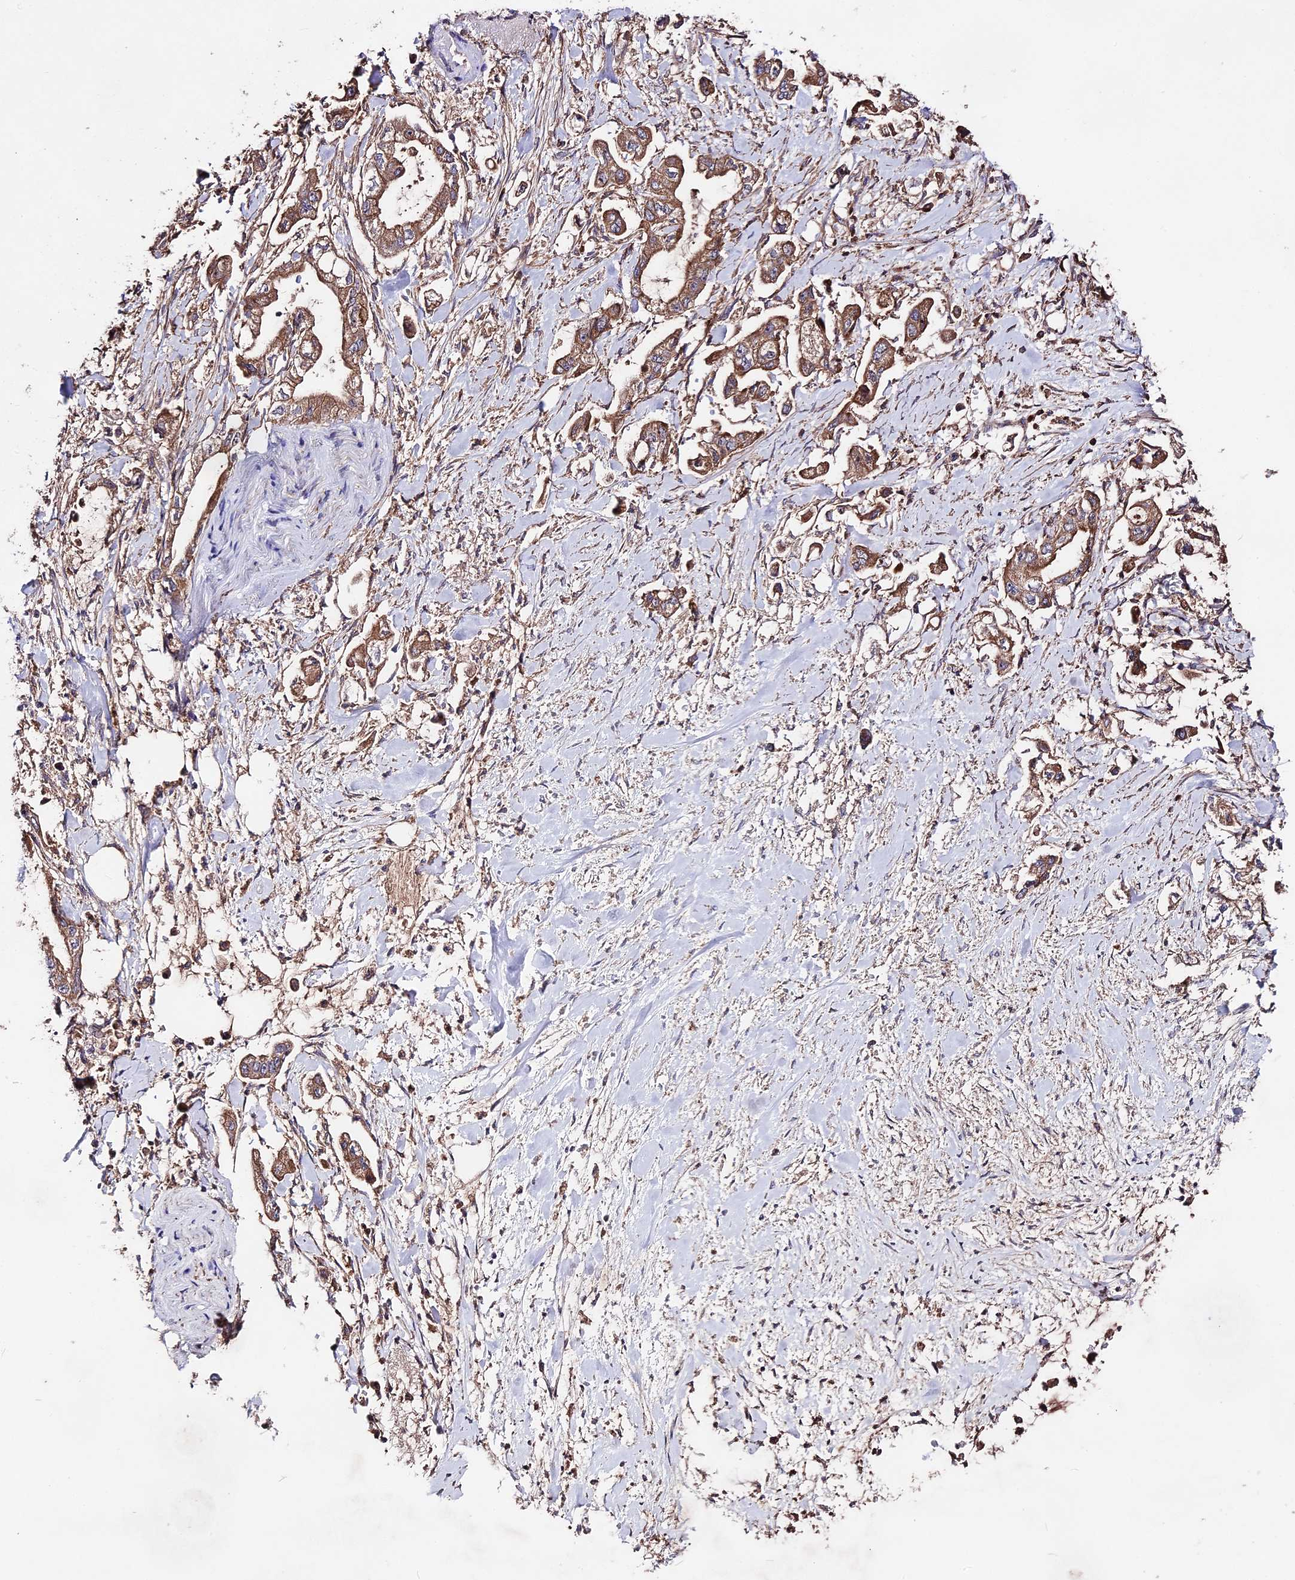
{"staining": {"intensity": "moderate", "quantity": ">75%", "location": "cytoplasmic/membranous"}, "tissue": "stomach cancer", "cell_type": "Tumor cells", "image_type": "cancer", "snomed": [{"axis": "morphology", "description": "Adenocarcinoma, NOS"}, {"axis": "topography", "description": "Stomach"}], "caption": "Immunohistochemistry (IHC) photomicrograph of adenocarcinoma (stomach) stained for a protein (brown), which displays medium levels of moderate cytoplasmic/membranous staining in approximately >75% of tumor cells.", "gene": "NUDT8", "patient": {"sex": "male", "age": 62}}